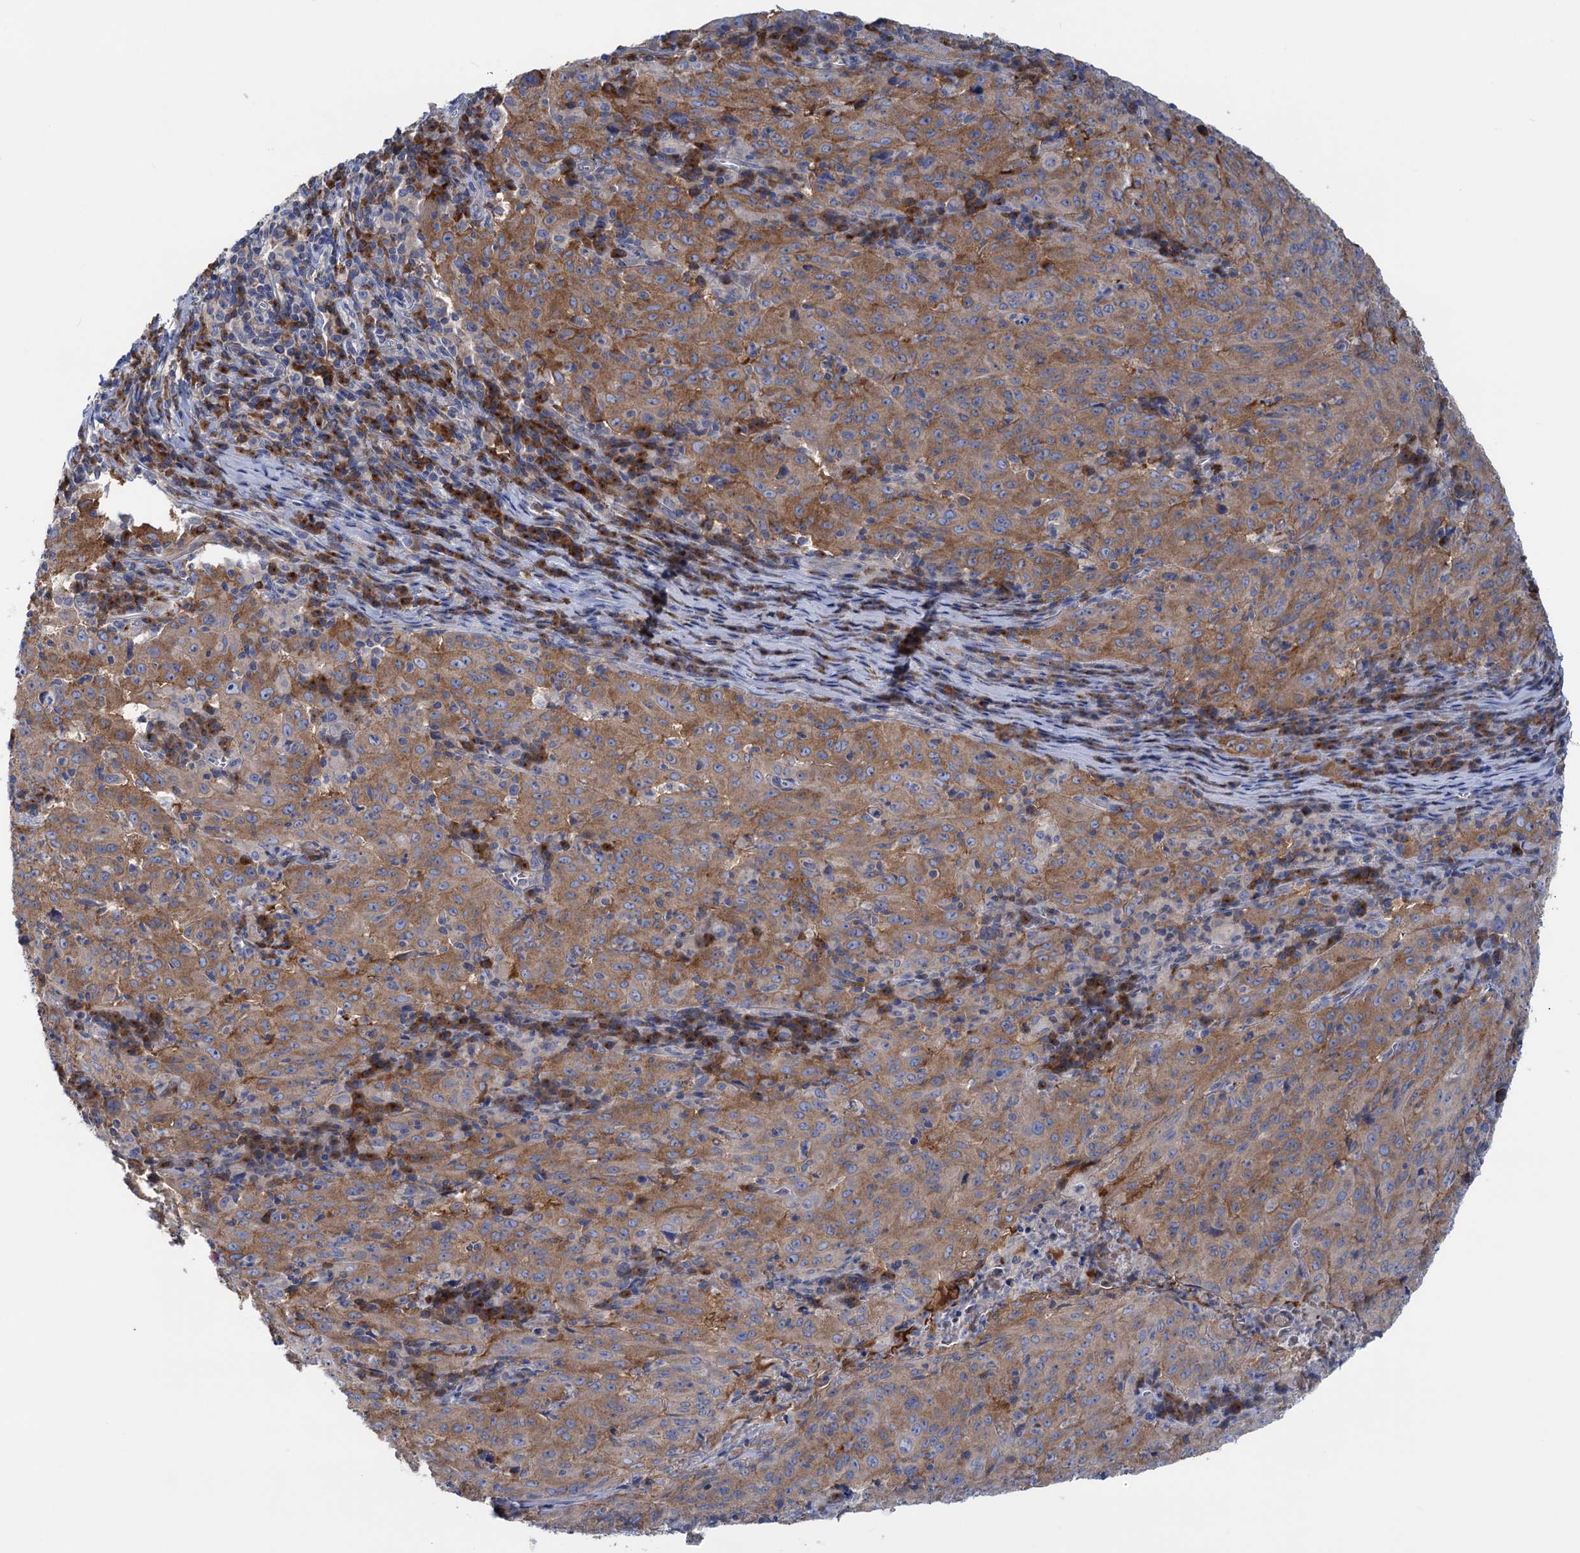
{"staining": {"intensity": "moderate", "quantity": ">75%", "location": "cytoplasmic/membranous"}, "tissue": "pancreatic cancer", "cell_type": "Tumor cells", "image_type": "cancer", "snomed": [{"axis": "morphology", "description": "Adenocarcinoma, NOS"}, {"axis": "topography", "description": "Pancreas"}], "caption": "Pancreatic adenocarcinoma stained with a protein marker reveals moderate staining in tumor cells.", "gene": "ZNRD2", "patient": {"sex": "male", "age": 63}}